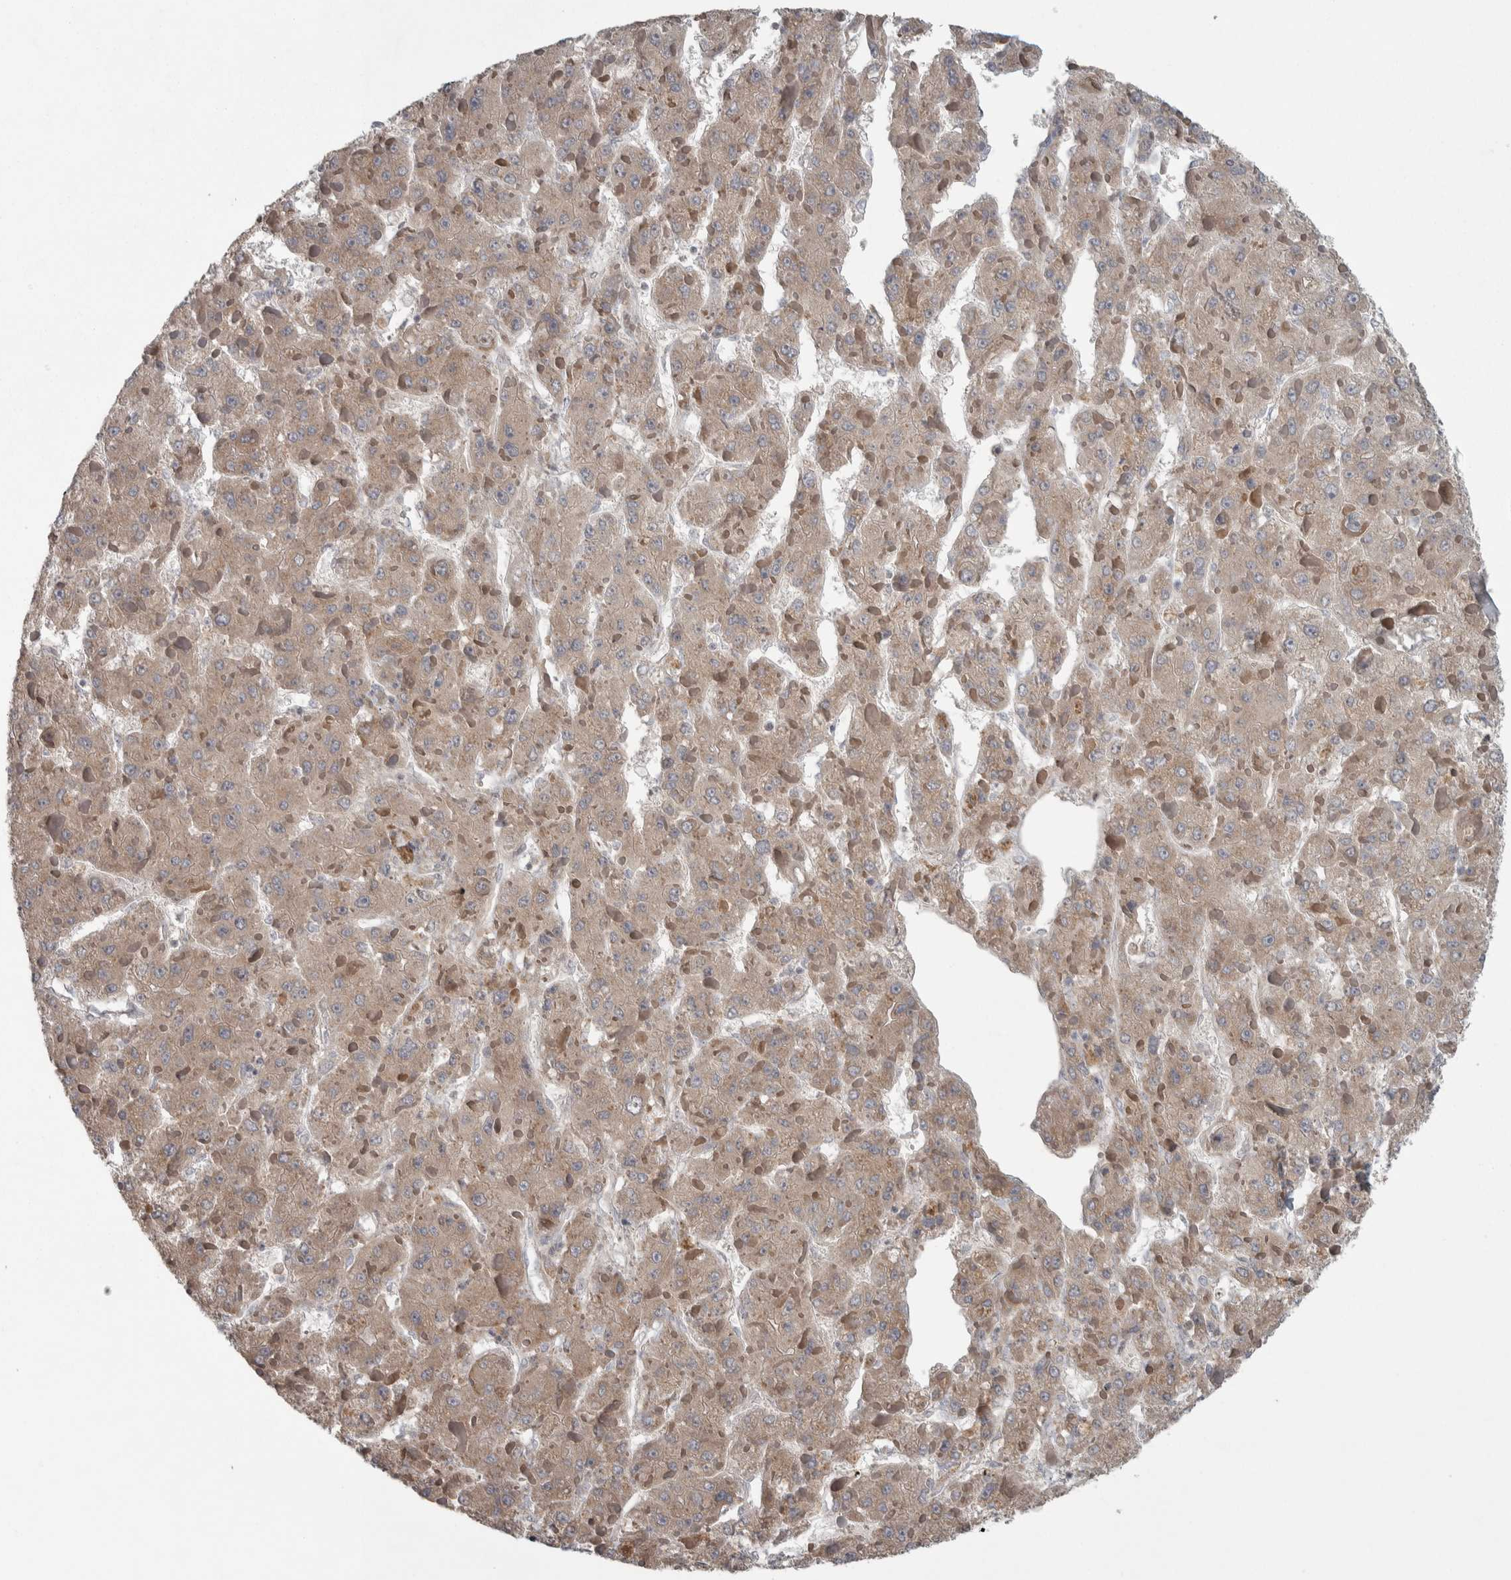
{"staining": {"intensity": "weak", "quantity": ">75%", "location": "cytoplasmic/membranous"}, "tissue": "liver cancer", "cell_type": "Tumor cells", "image_type": "cancer", "snomed": [{"axis": "morphology", "description": "Carcinoma, Hepatocellular, NOS"}, {"axis": "topography", "description": "Liver"}], "caption": "A histopathology image of liver cancer (hepatocellular carcinoma) stained for a protein displays weak cytoplasmic/membranous brown staining in tumor cells.", "gene": "SRP68", "patient": {"sex": "female", "age": 73}}